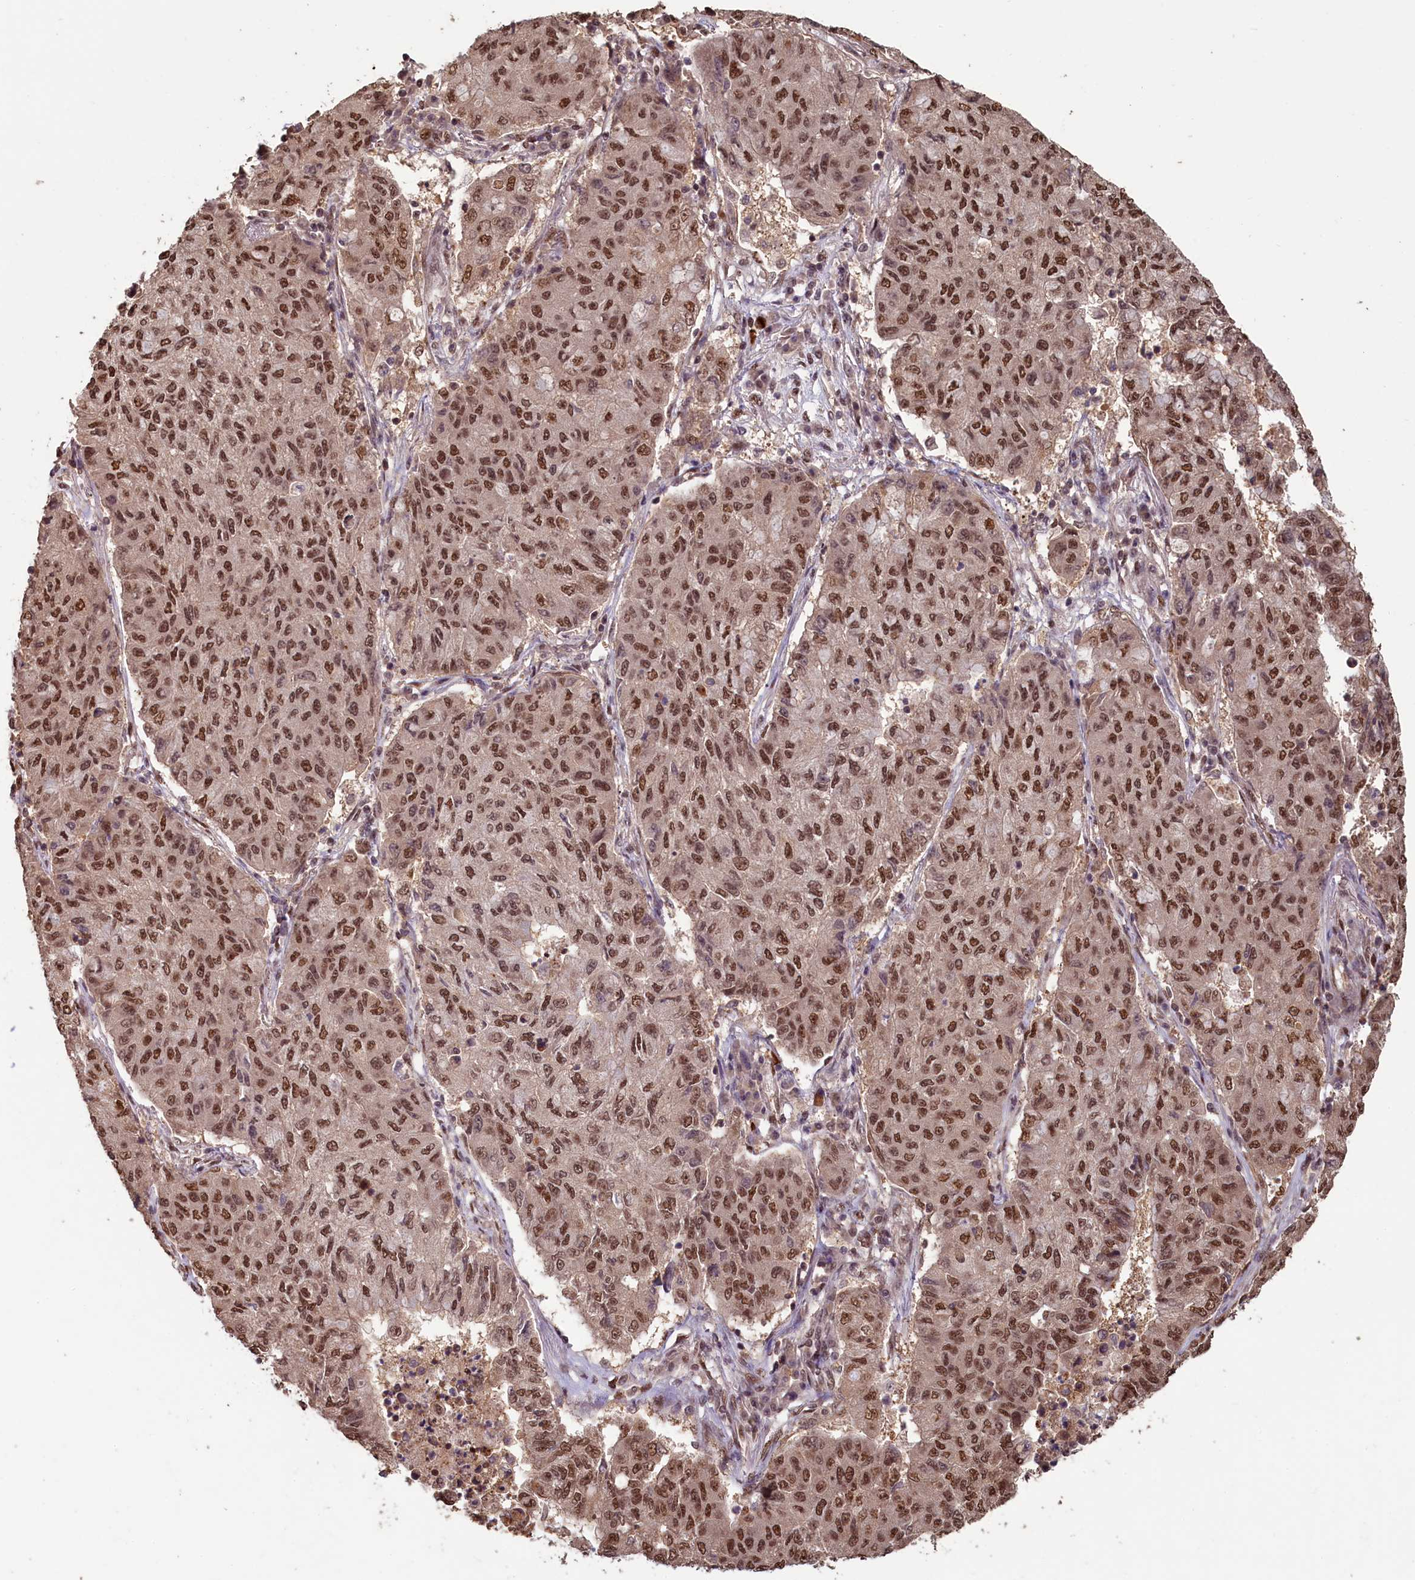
{"staining": {"intensity": "moderate", "quantity": ">75%", "location": "nuclear"}, "tissue": "lung cancer", "cell_type": "Tumor cells", "image_type": "cancer", "snomed": [{"axis": "morphology", "description": "Squamous cell carcinoma, NOS"}, {"axis": "topography", "description": "Lung"}], "caption": "DAB (3,3'-diaminobenzidine) immunohistochemical staining of human squamous cell carcinoma (lung) exhibits moderate nuclear protein expression in approximately >75% of tumor cells.", "gene": "NAE1", "patient": {"sex": "male", "age": 74}}